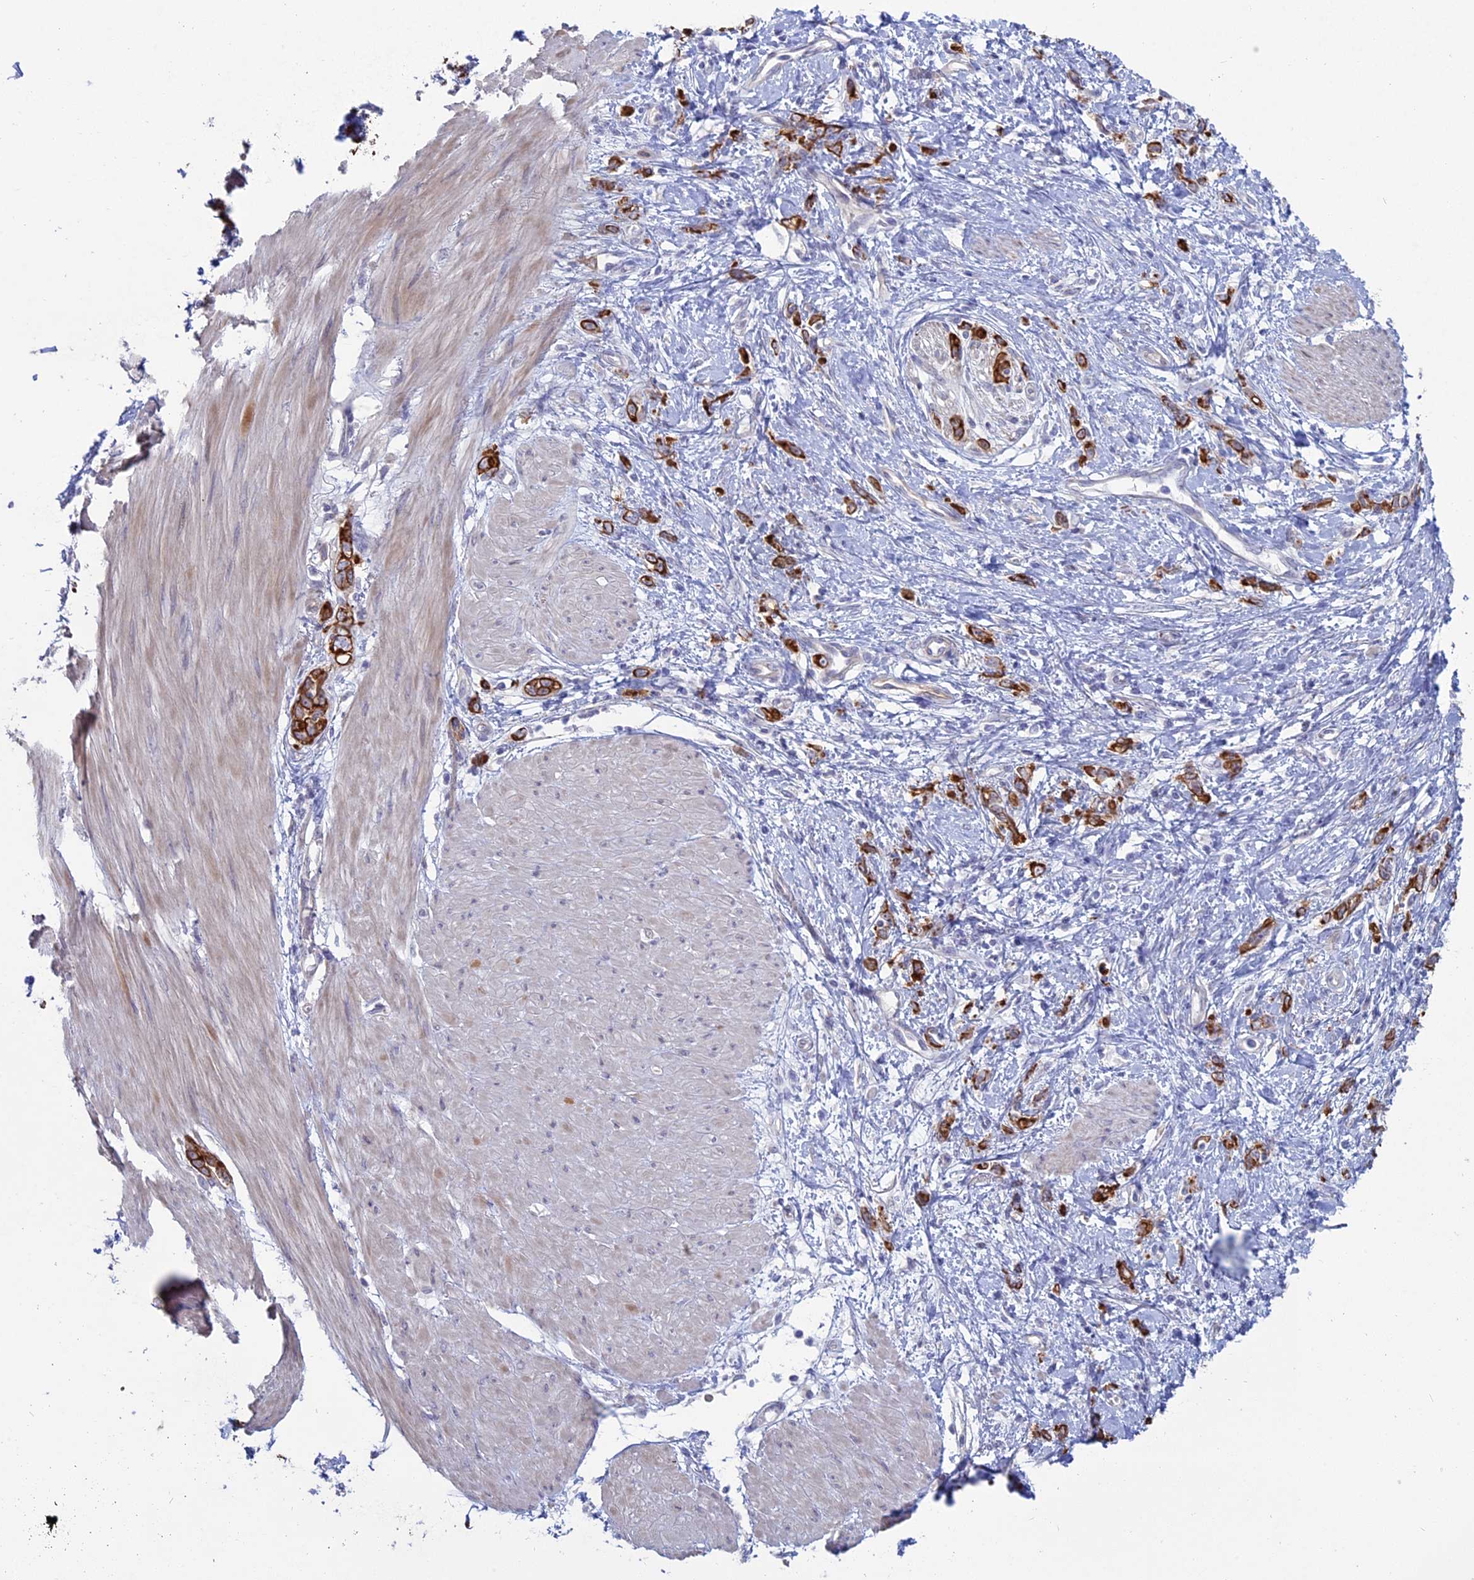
{"staining": {"intensity": "strong", "quantity": ">75%", "location": "cytoplasmic/membranous"}, "tissue": "stomach cancer", "cell_type": "Tumor cells", "image_type": "cancer", "snomed": [{"axis": "morphology", "description": "Adenocarcinoma, NOS"}, {"axis": "topography", "description": "Stomach"}], "caption": "Immunohistochemical staining of human adenocarcinoma (stomach) reveals strong cytoplasmic/membranous protein expression in about >75% of tumor cells.", "gene": "MYO5B", "patient": {"sex": "female", "age": 76}}